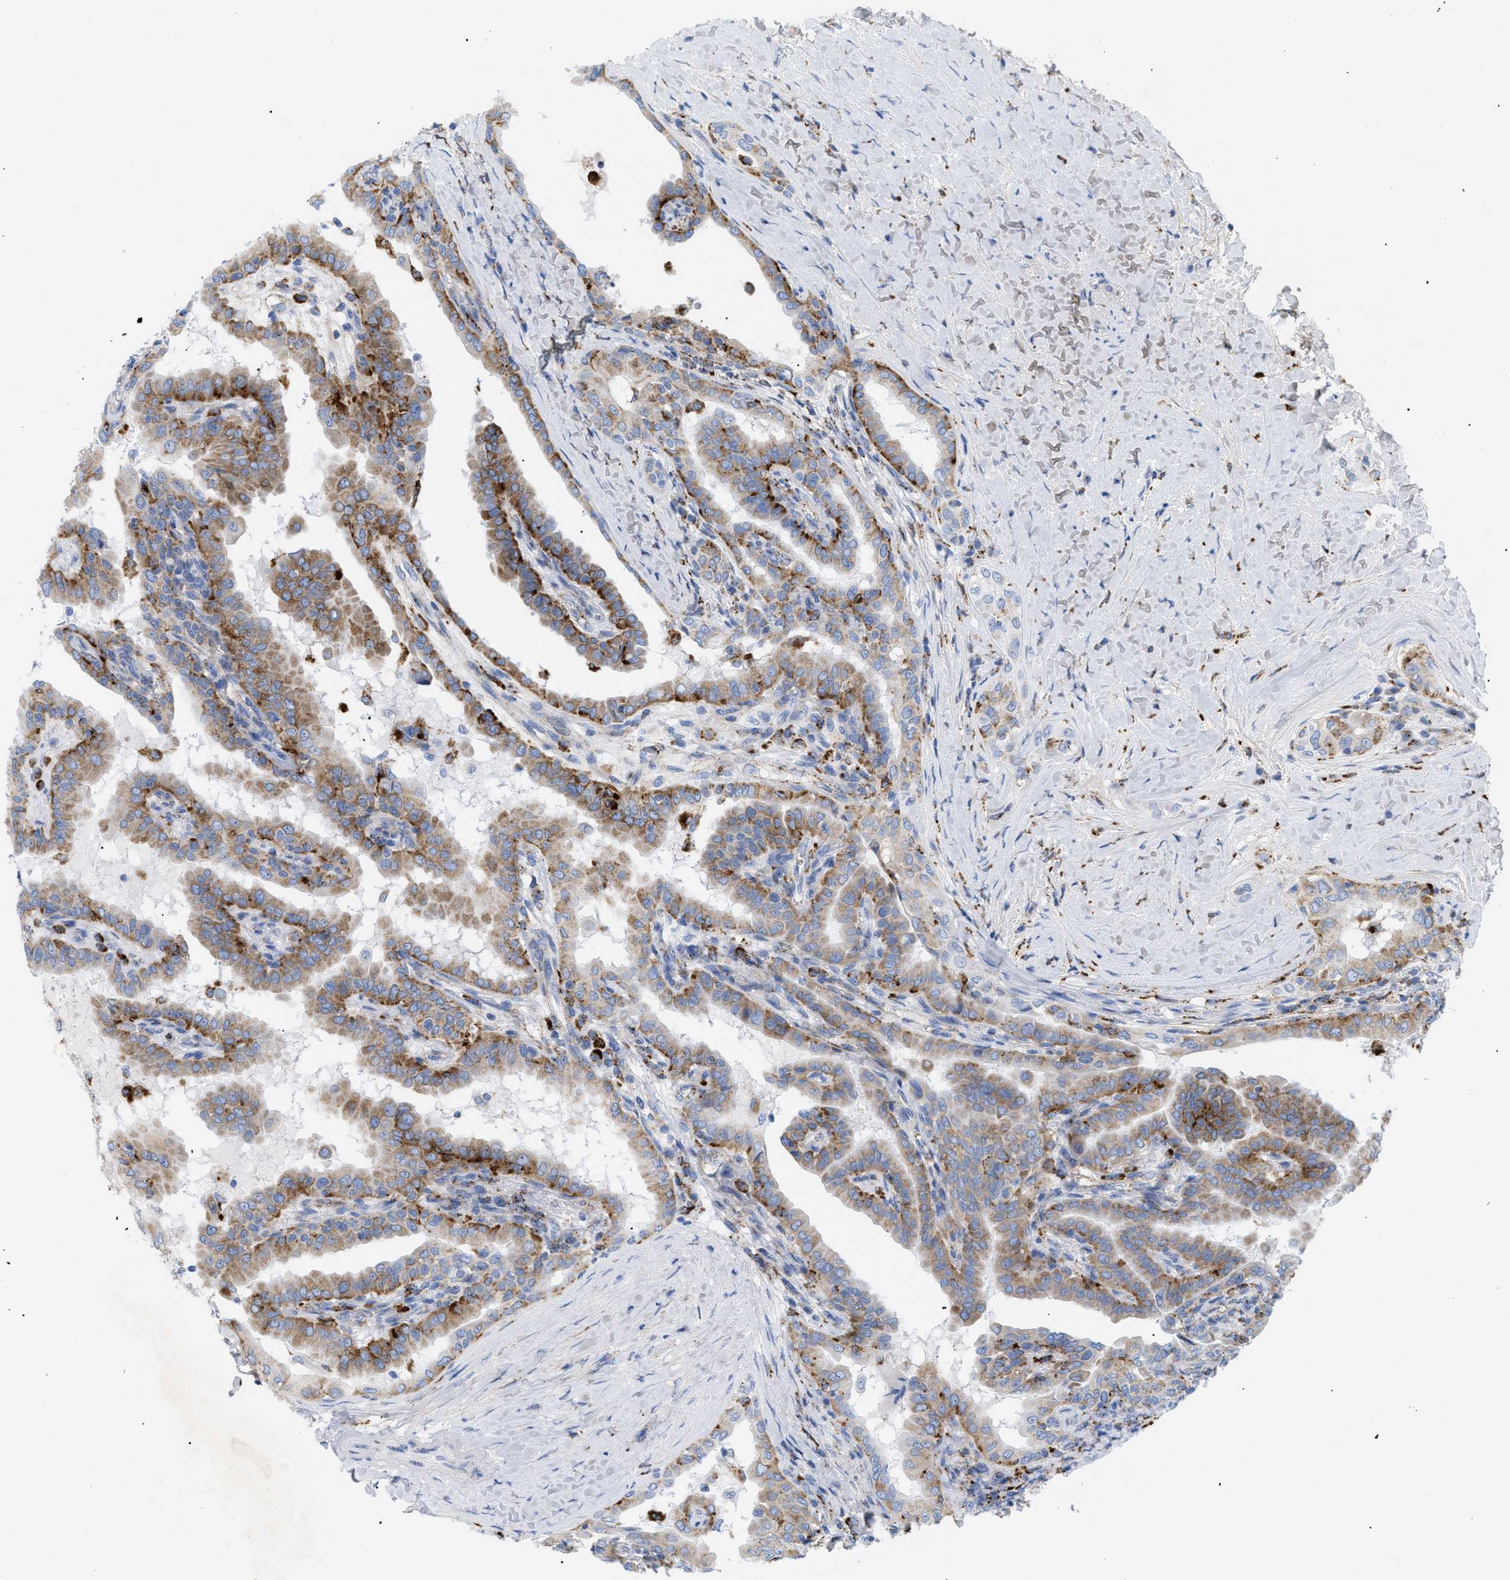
{"staining": {"intensity": "moderate", "quantity": ">75%", "location": "cytoplasmic/membranous"}, "tissue": "thyroid cancer", "cell_type": "Tumor cells", "image_type": "cancer", "snomed": [{"axis": "morphology", "description": "Papillary adenocarcinoma, NOS"}, {"axis": "topography", "description": "Thyroid gland"}], "caption": "Protein expression analysis of thyroid cancer displays moderate cytoplasmic/membranous staining in approximately >75% of tumor cells.", "gene": "DRAM2", "patient": {"sex": "male", "age": 33}}